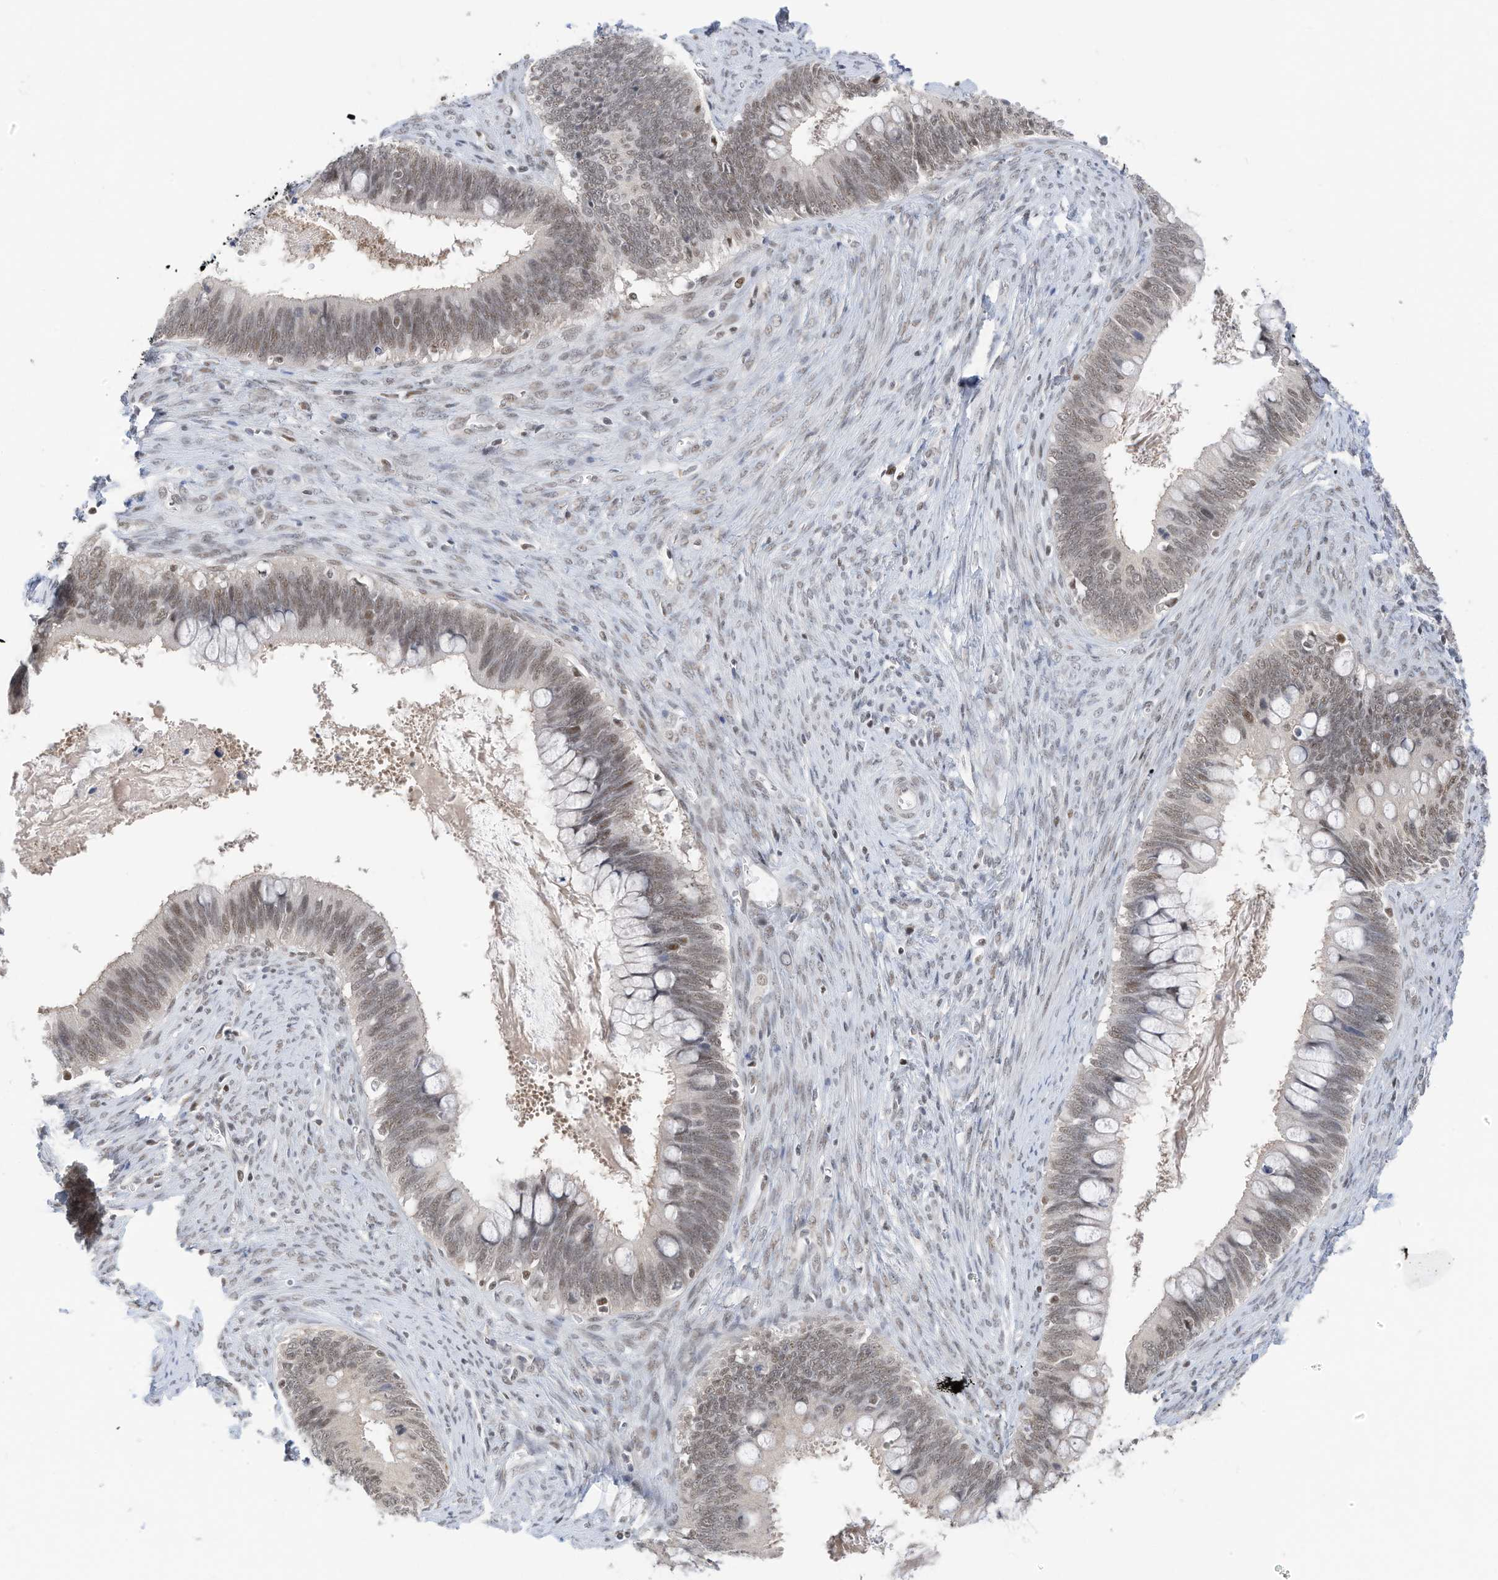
{"staining": {"intensity": "moderate", "quantity": "25%-75%", "location": "nuclear"}, "tissue": "cervical cancer", "cell_type": "Tumor cells", "image_type": "cancer", "snomed": [{"axis": "morphology", "description": "Adenocarcinoma, NOS"}, {"axis": "topography", "description": "Cervix"}], "caption": "Protein staining demonstrates moderate nuclear positivity in about 25%-75% of tumor cells in adenocarcinoma (cervical).", "gene": "OGT", "patient": {"sex": "female", "age": 42}}